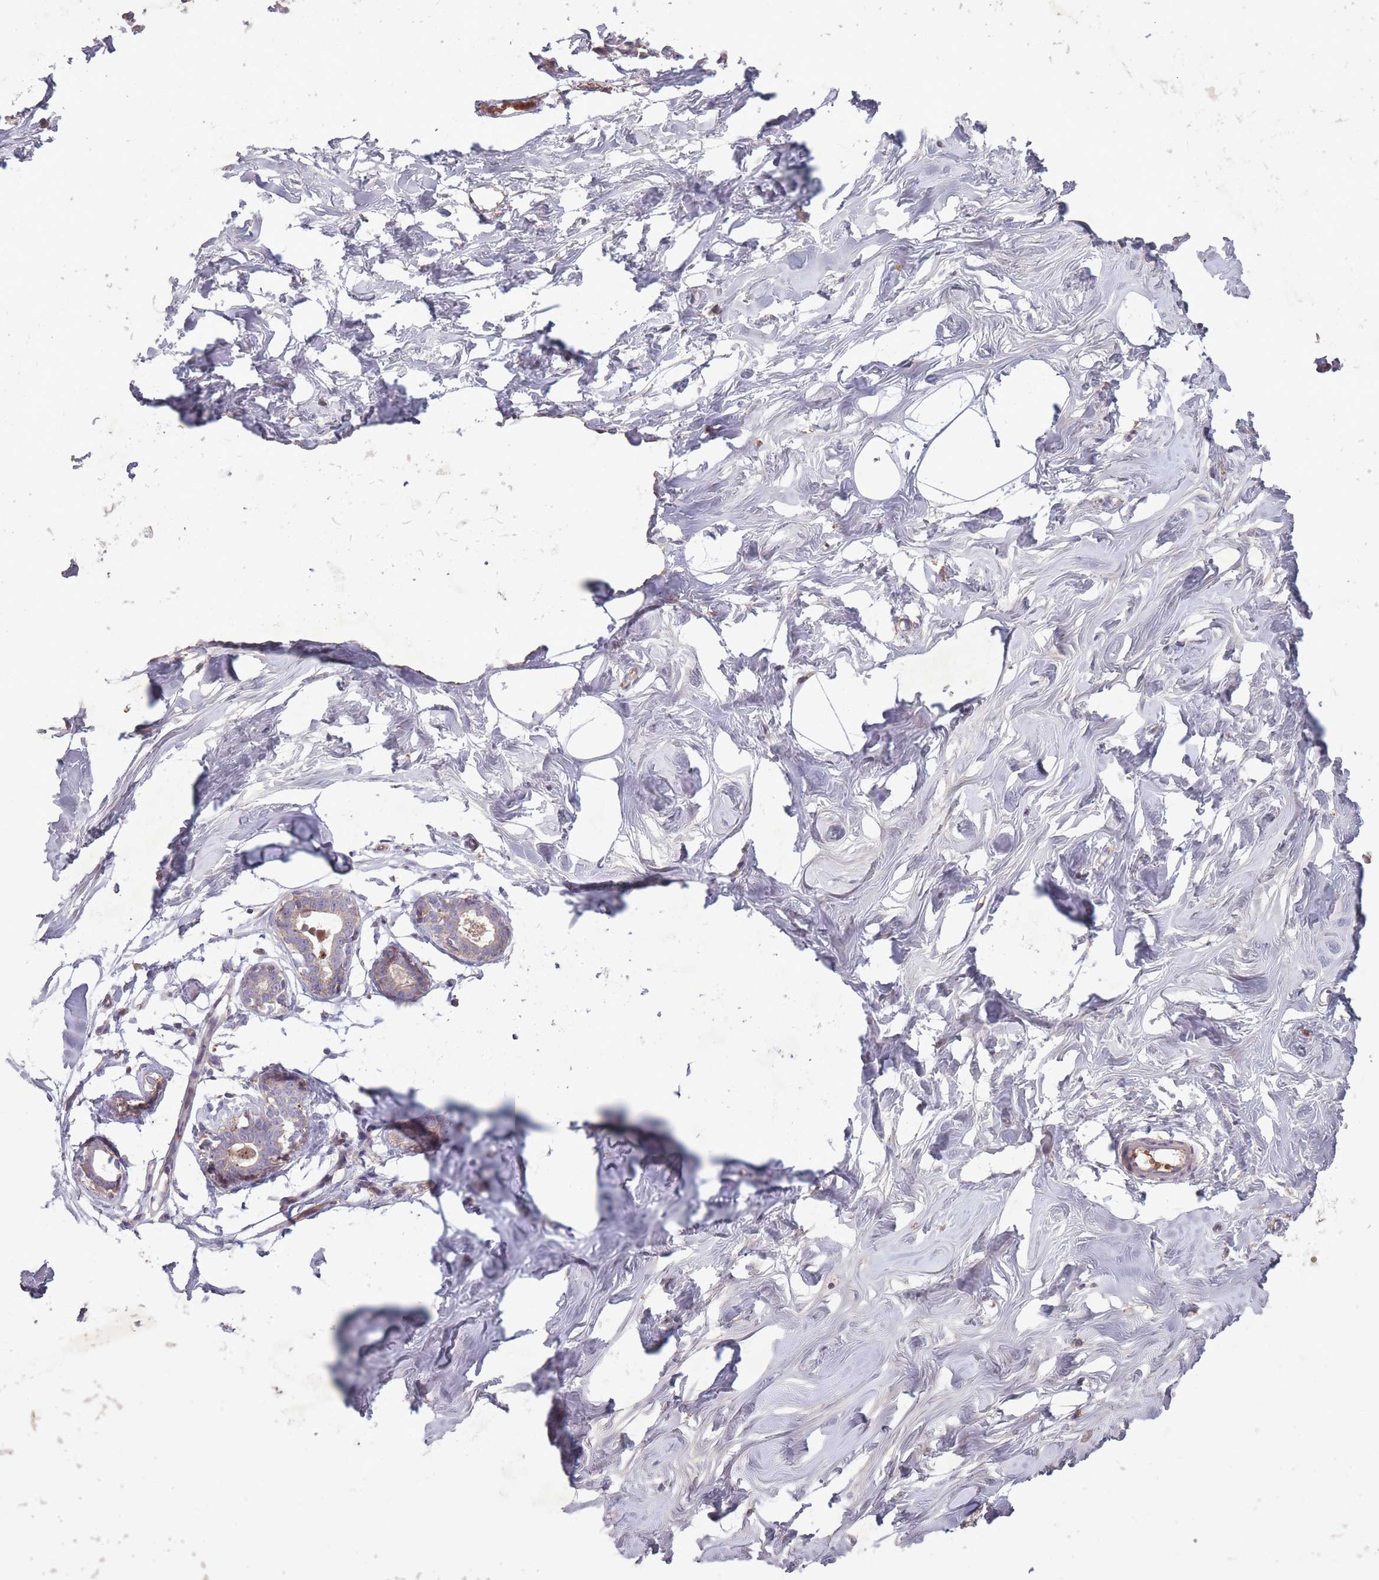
{"staining": {"intensity": "negative", "quantity": "none", "location": "none"}, "tissue": "breast", "cell_type": "Adipocytes", "image_type": "normal", "snomed": [{"axis": "morphology", "description": "Normal tissue, NOS"}, {"axis": "morphology", "description": "Adenoma, NOS"}, {"axis": "topography", "description": "Breast"}], "caption": "A high-resolution image shows immunohistochemistry (IHC) staining of normal breast, which reveals no significant expression in adipocytes. The staining was performed using DAB to visualize the protein expression in brown, while the nuclei were stained in blue with hematoxylin (Magnification: 20x).", "gene": "OR2V1", "patient": {"sex": "female", "age": 23}}